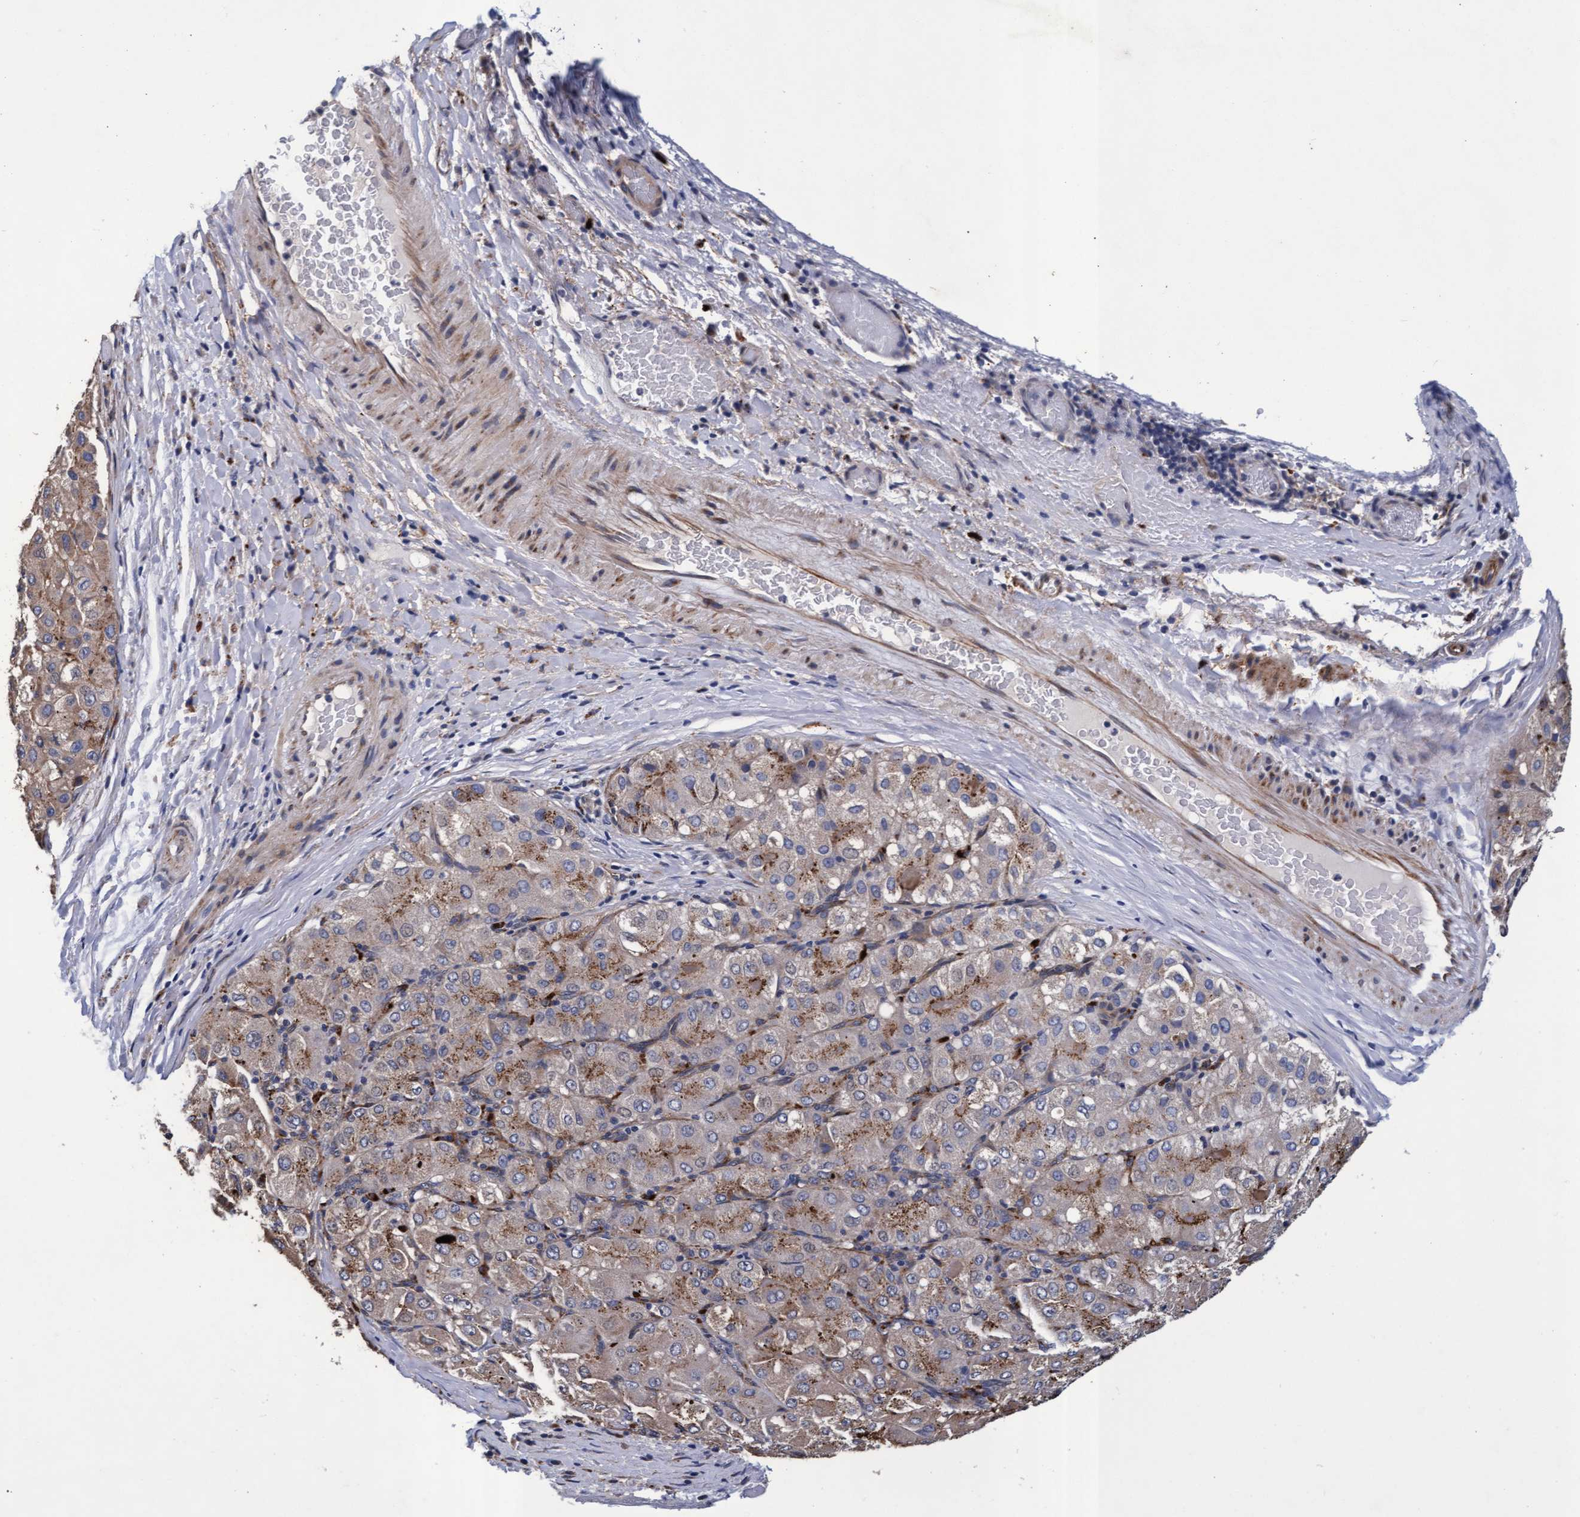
{"staining": {"intensity": "moderate", "quantity": "<25%", "location": "cytoplasmic/membranous"}, "tissue": "liver cancer", "cell_type": "Tumor cells", "image_type": "cancer", "snomed": [{"axis": "morphology", "description": "Carcinoma, Hepatocellular, NOS"}, {"axis": "topography", "description": "Liver"}], "caption": "Tumor cells show low levels of moderate cytoplasmic/membranous expression in approximately <25% of cells in human hepatocellular carcinoma (liver).", "gene": "CPQ", "patient": {"sex": "male", "age": 80}}